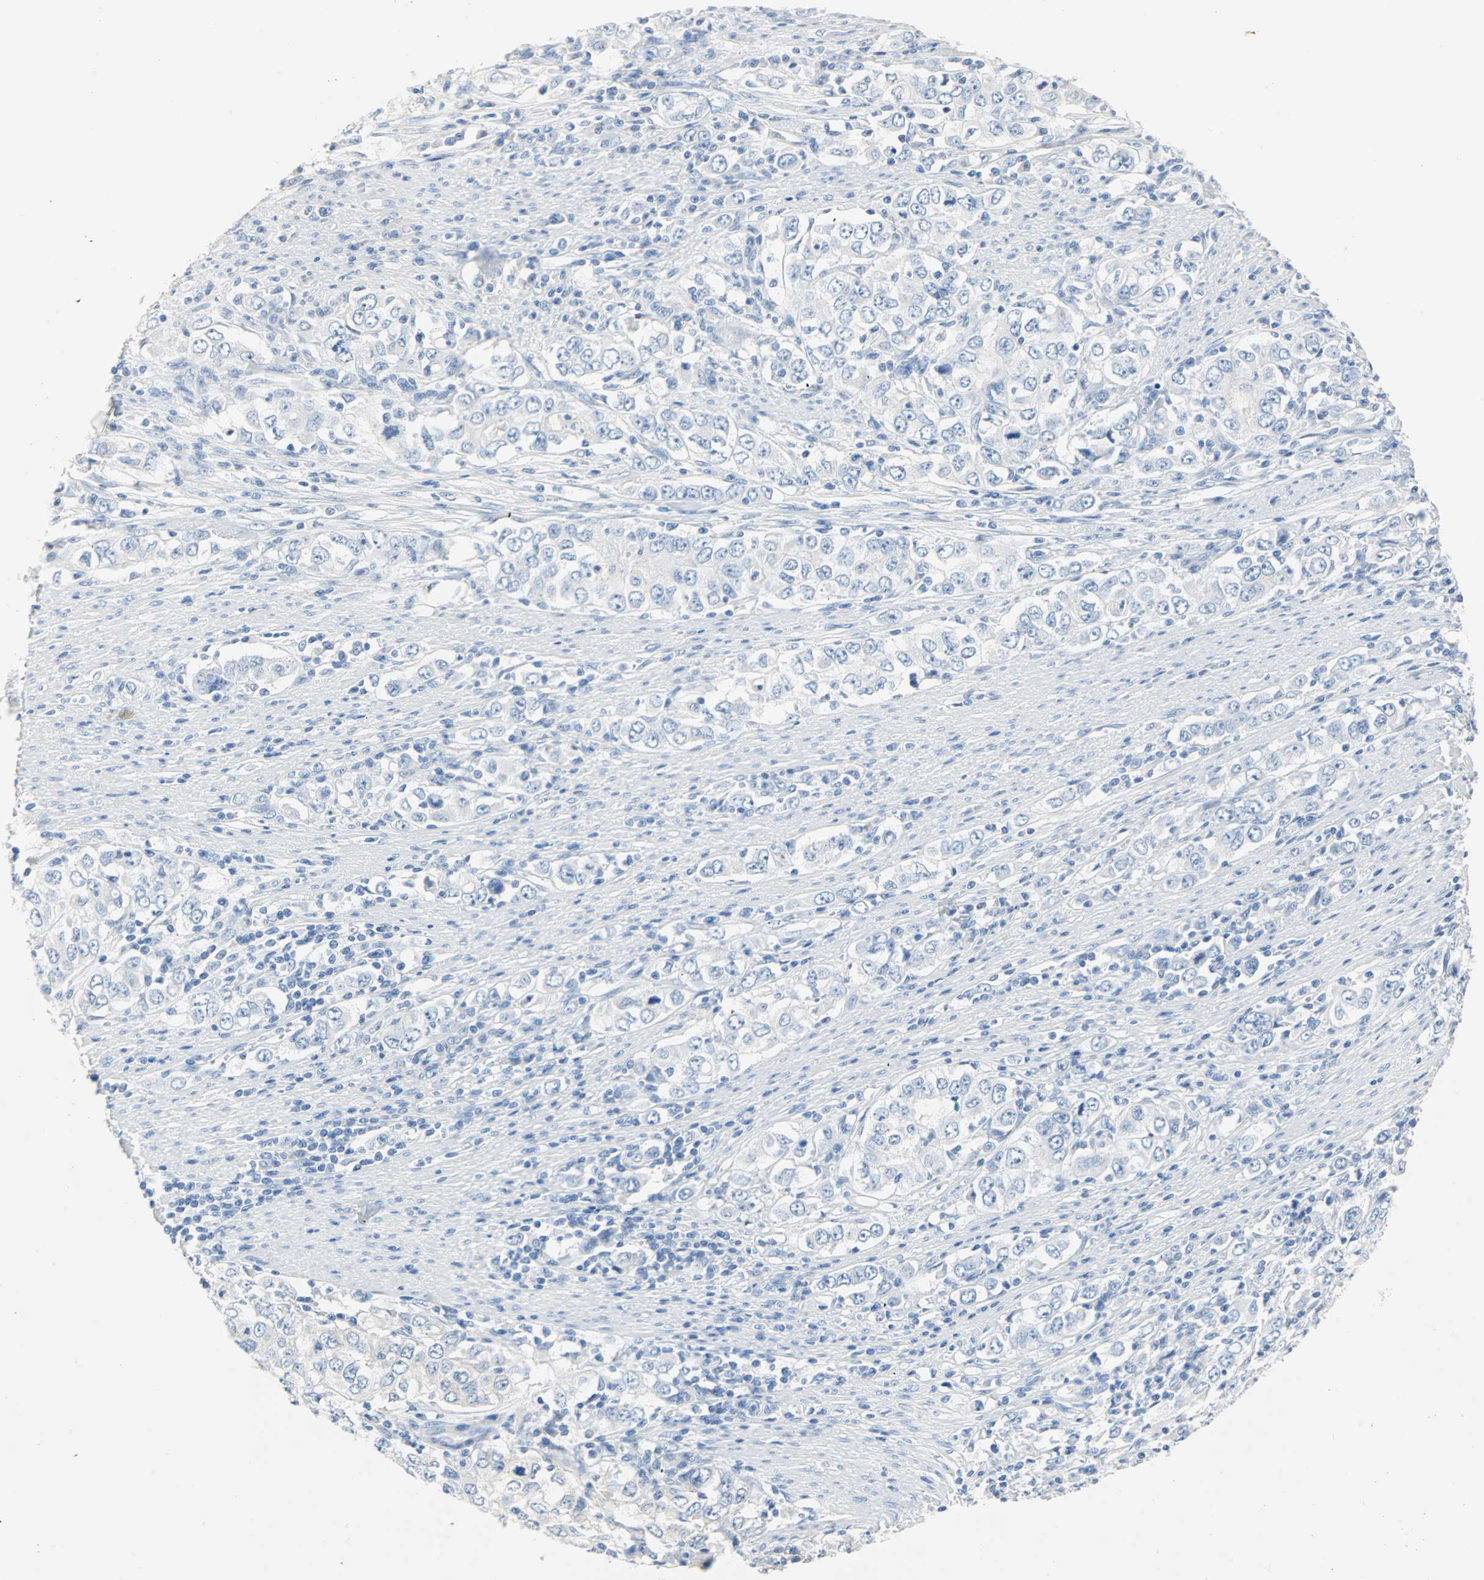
{"staining": {"intensity": "negative", "quantity": "none", "location": "none"}, "tissue": "stomach cancer", "cell_type": "Tumor cells", "image_type": "cancer", "snomed": [{"axis": "morphology", "description": "Adenocarcinoma, NOS"}, {"axis": "topography", "description": "Stomach, lower"}], "caption": "IHC histopathology image of neoplastic tissue: adenocarcinoma (stomach) stained with DAB (3,3'-diaminobenzidine) demonstrates no significant protein expression in tumor cells.", "gene": "CA3", "patient": {"sex": "female", "age": 72}}